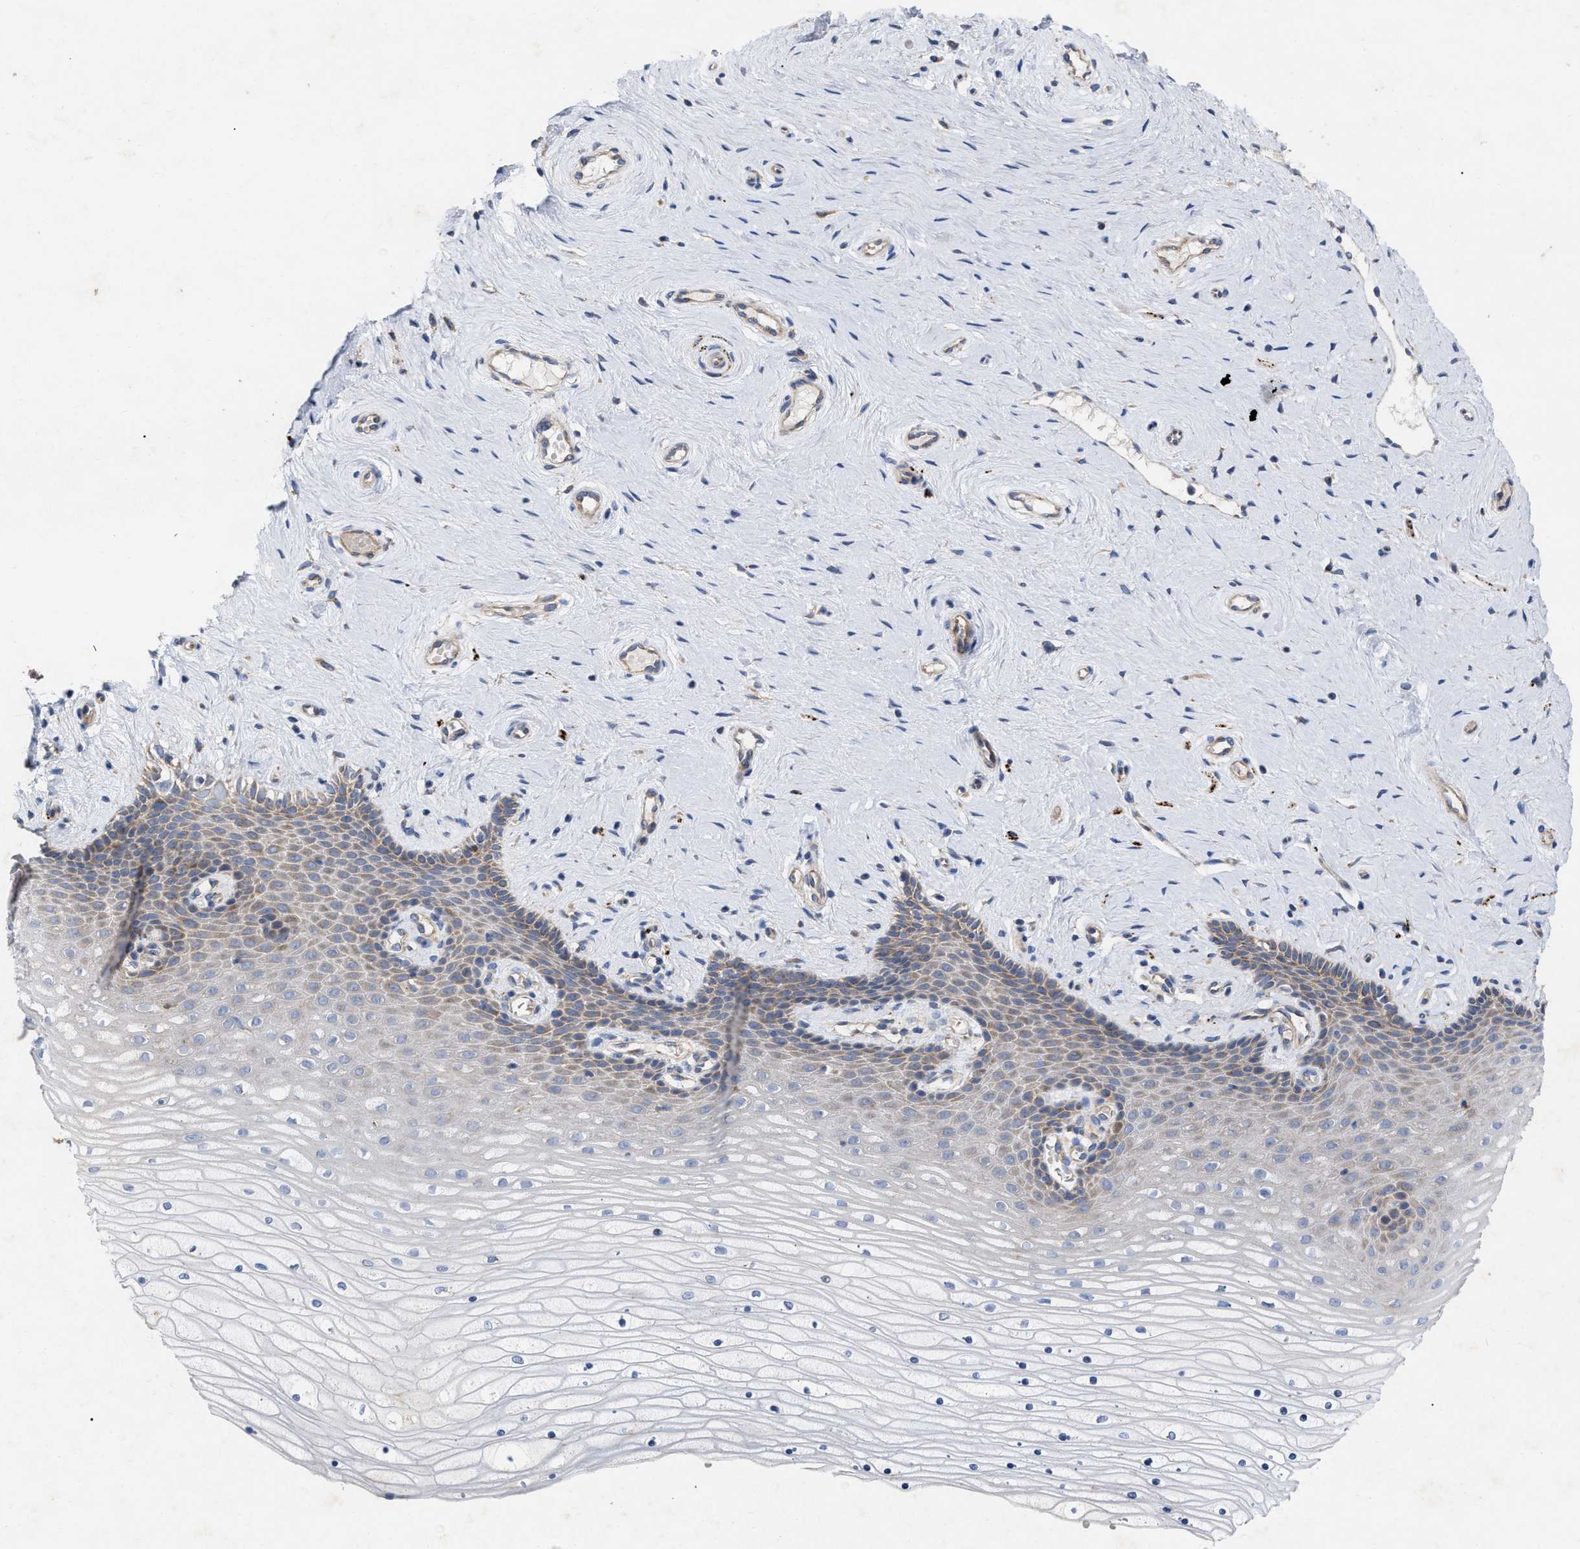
{"staining": {"intensity": "moderate", "quantity": "<25%", "location": "cytoplasmic/membranous"}, "tissue": "cervix", "cell_type": "Squamous epithelial cells", "image_type": "normal", "snomed": [{"axis": "morphology", "description": "Normal tissue, NOS"}, {"axis": "topography", "description": "Cervix"}], "caption": "Human cervix stained with a brown dye shows moderate cytoplasmic/membranous positive staining in approximately <25% of squamous epithelial cells.", "gene": "VIP", "patient": {"sex": "female", "age": 39}}